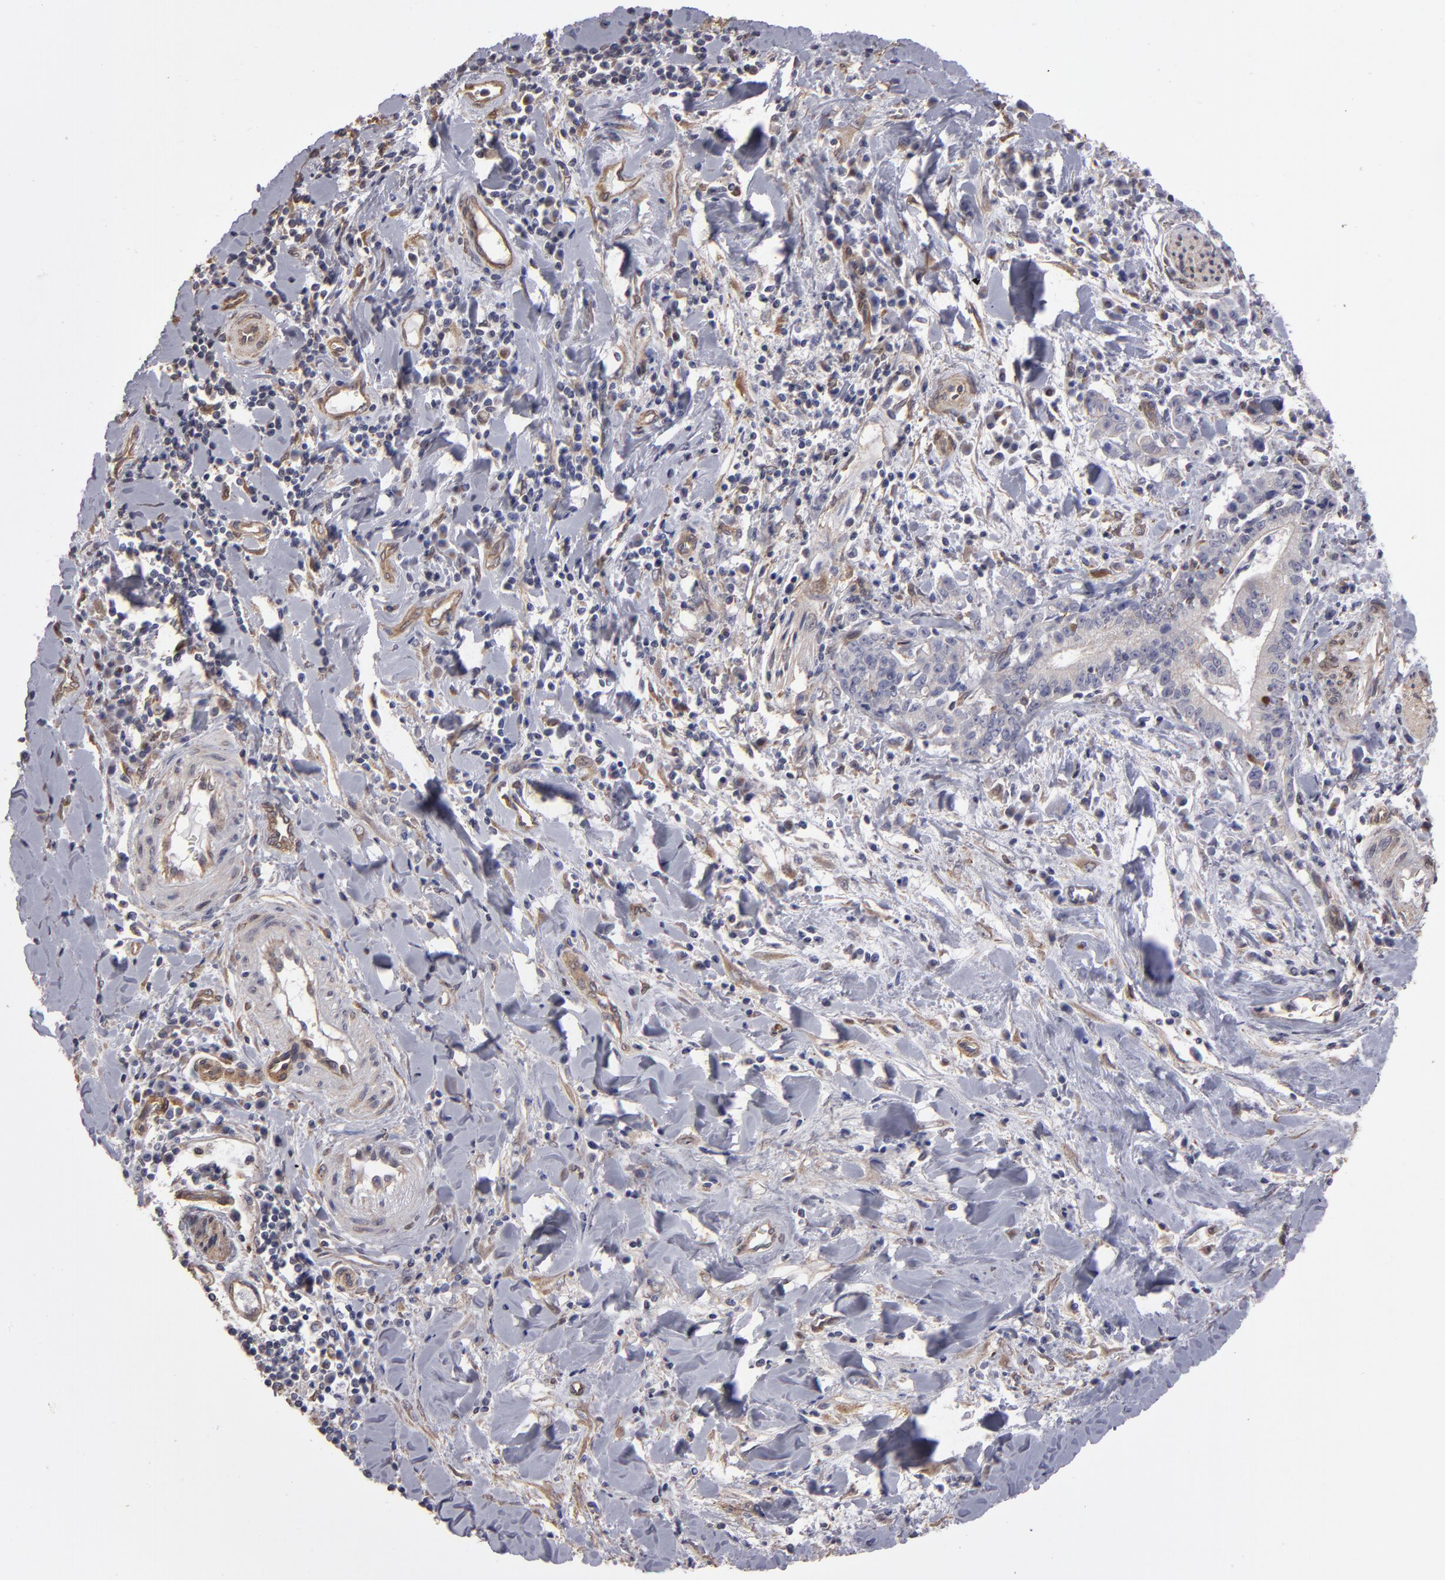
{"staining": {"intensity": "weak", "quantity": ">75%", "location": "cytoplasmic/membranous"}, "tissue": "liver cancer", "cell_type": "Tumor cells", "image_type": "cancer", "snomed": [{"axis": "morphology", "description": "Cholangiocarcinoma"}, {"axis": "topography", "description": "Liver"}], "caption": "A low amount of weak cytoplasmic/membranous staining is present in approximately >75% of tumor cells in liver cholangiocarcinoma tissue.", "gene": "NDRG2", "patient": {"sex": "male", "age": 57}}